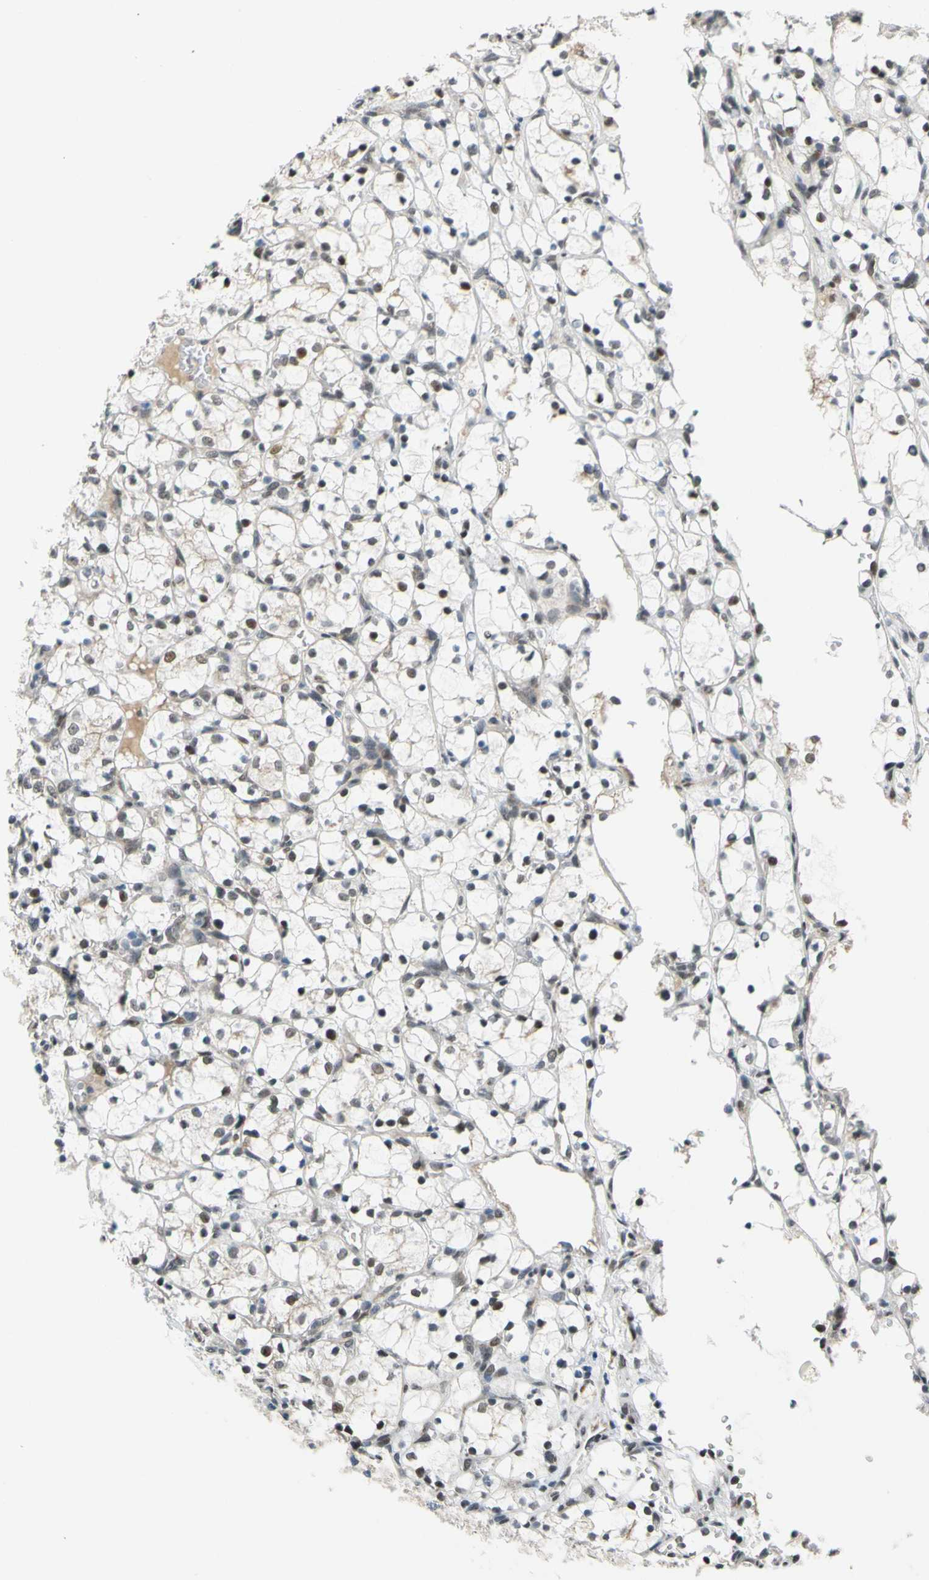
{"staining": {"intensity": "weak", "quantity": "25%-75%", "location": "cytoplasmic/membranous,nuclear"}, "tissue": "renal cancer", "cell_type": "Tumor cells", "image_type": "cancer", "snomed": [{"axis": "morphology", "description": "Adenocarcinoma, NOS"}, {"axis": "topography", "description": "Kidney"}], "caption": "Renal adenocarcinoma tissue reveals weak cytoplasmic/membranous and nuclear positivity in about 25%-75% of tumor cells", "gene": "POGZ", "patient": {"sex": "female", "age": 69}}